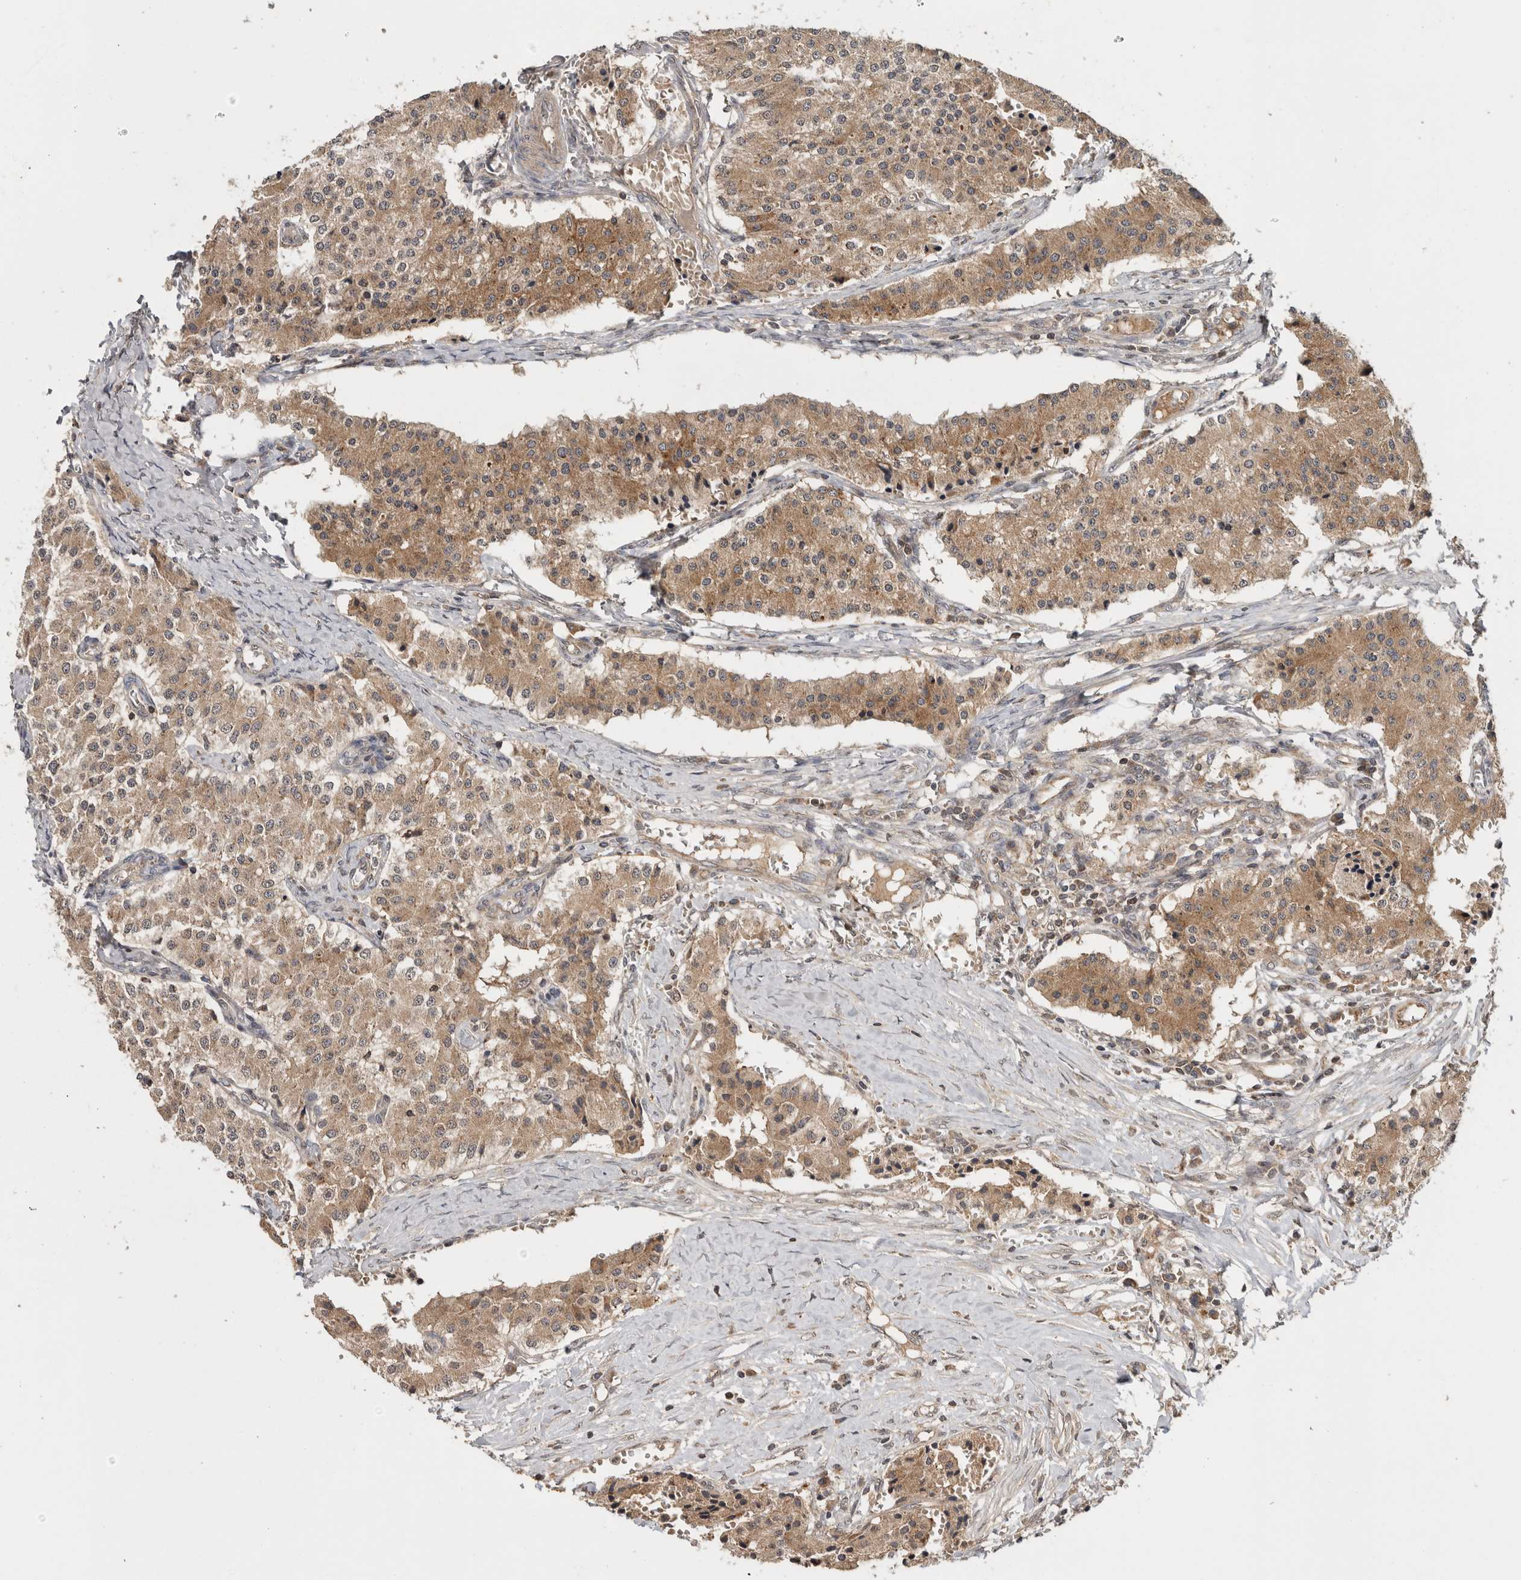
{"staining": {"intensity": "moderate", "quantity": ">75%", "location": "cytoplasmic/membranous"}, "tissue": "carcinoid", "cell_type": "Tumor cells", "image_type": "cancer", "snomed": [{"axis": "morphology", "description": "Carcinoid, malignant, NOS"}, {"axis": "topography", "description": "Colon"}], "caption": "Immunohistochemistry (IHC) of carcinoid reveals medium levels of moderate cytoplasmic/membranous staining in approximately >75% of tumor cells.", "gene": "HMOX2", "patient": {"sex": "female", "age": 52}}